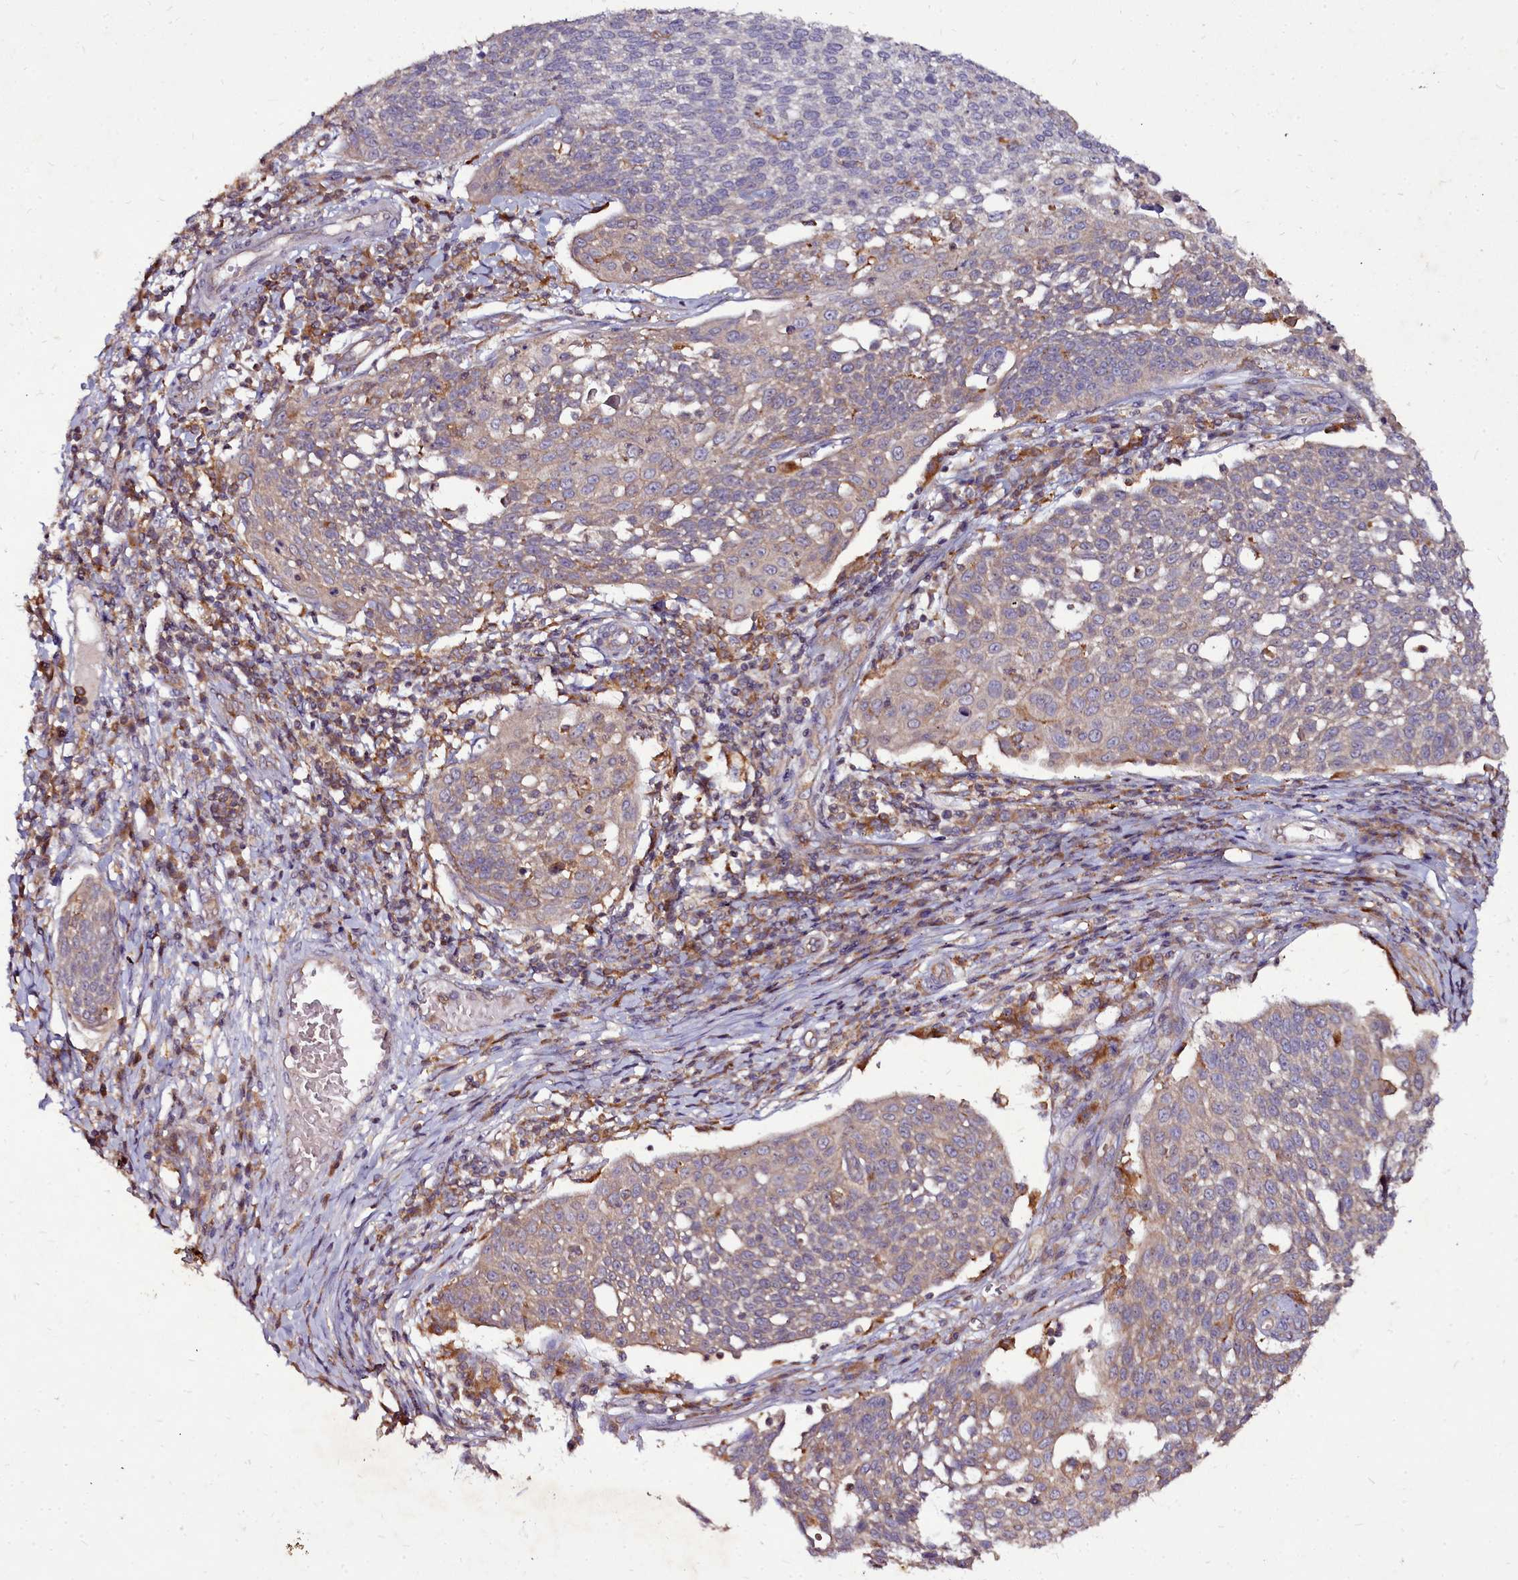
{"staining": {"intensity": "weak", "quantity": "25%-75%", "location": "cytoplasmic/membranous"}, "tissue": "cervical cancer", "cell_type": "Tumor cells", "image_type": "cancer", "snomed": [{"axis": "morphology", "description": "Squamous cell carcinoma, NOS"}, {"axis": "topography", "description": "Cervix"}], "caption": "High-power microscopy captured an immunohistochemistry (IHC) histopathology image of cervical cancer (squamous cell carcinoma), revealing weak cytoplasmic/membranous expression in approximately 25%-75% of tumor cells.", "gene": "NCKAP1L", "patient": {"sex": "female", "age": 34}}